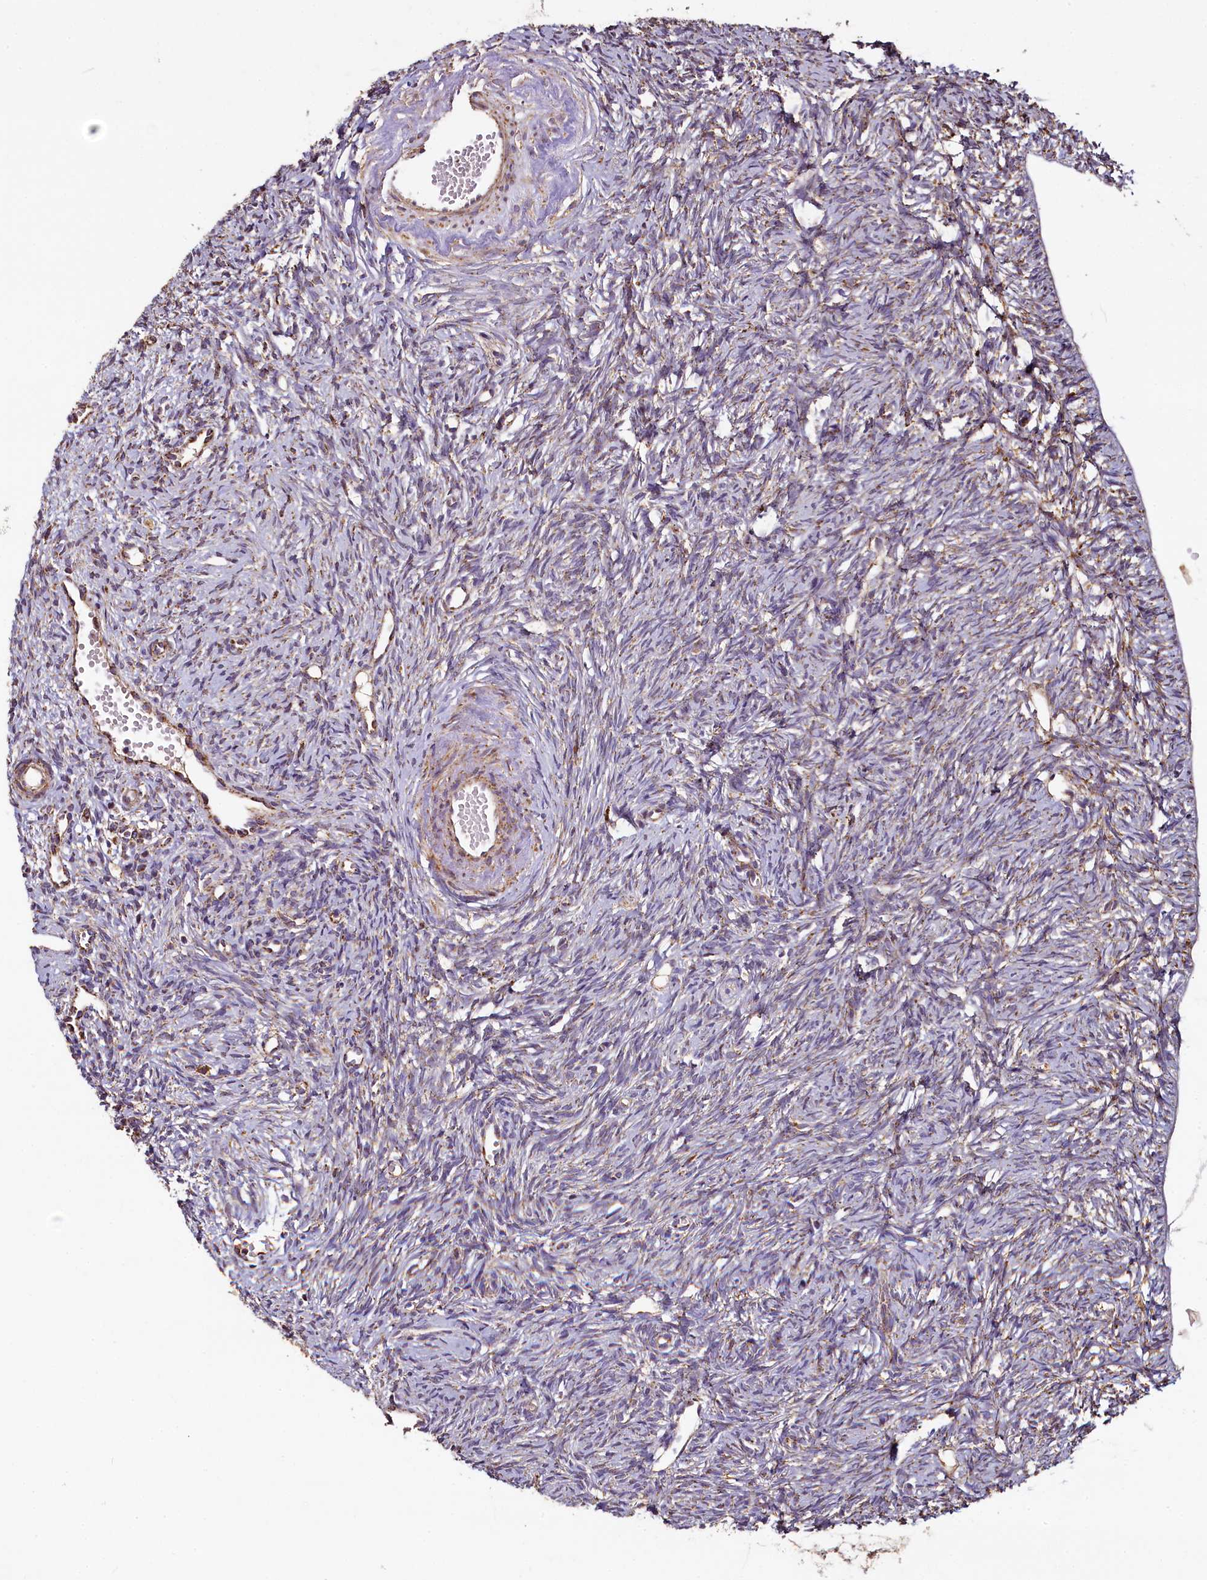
{"staining": {"intensity": "strong", "quantity": ">75%", "location": "cytoplasmic/membranous"}, "tissue": "ovary", "cell_type": "Follicle cells", "image_type": "normal", "snomed": [{"axis": "morphology", "description": "Normal tissue, NOS"}, {"axis": "topography", "description": "Ovary"}], "caption": "This histopathology image displays benign ovary stained with immunohistochemistry (IHC) to label a protein in brown. The cytoplasmic/membranous of follicle cells show strong positivity for the protein. Nuclei are counter-stained blue.", "gene": "COQ9", "patient": {"sex": "female", "age": 51}}